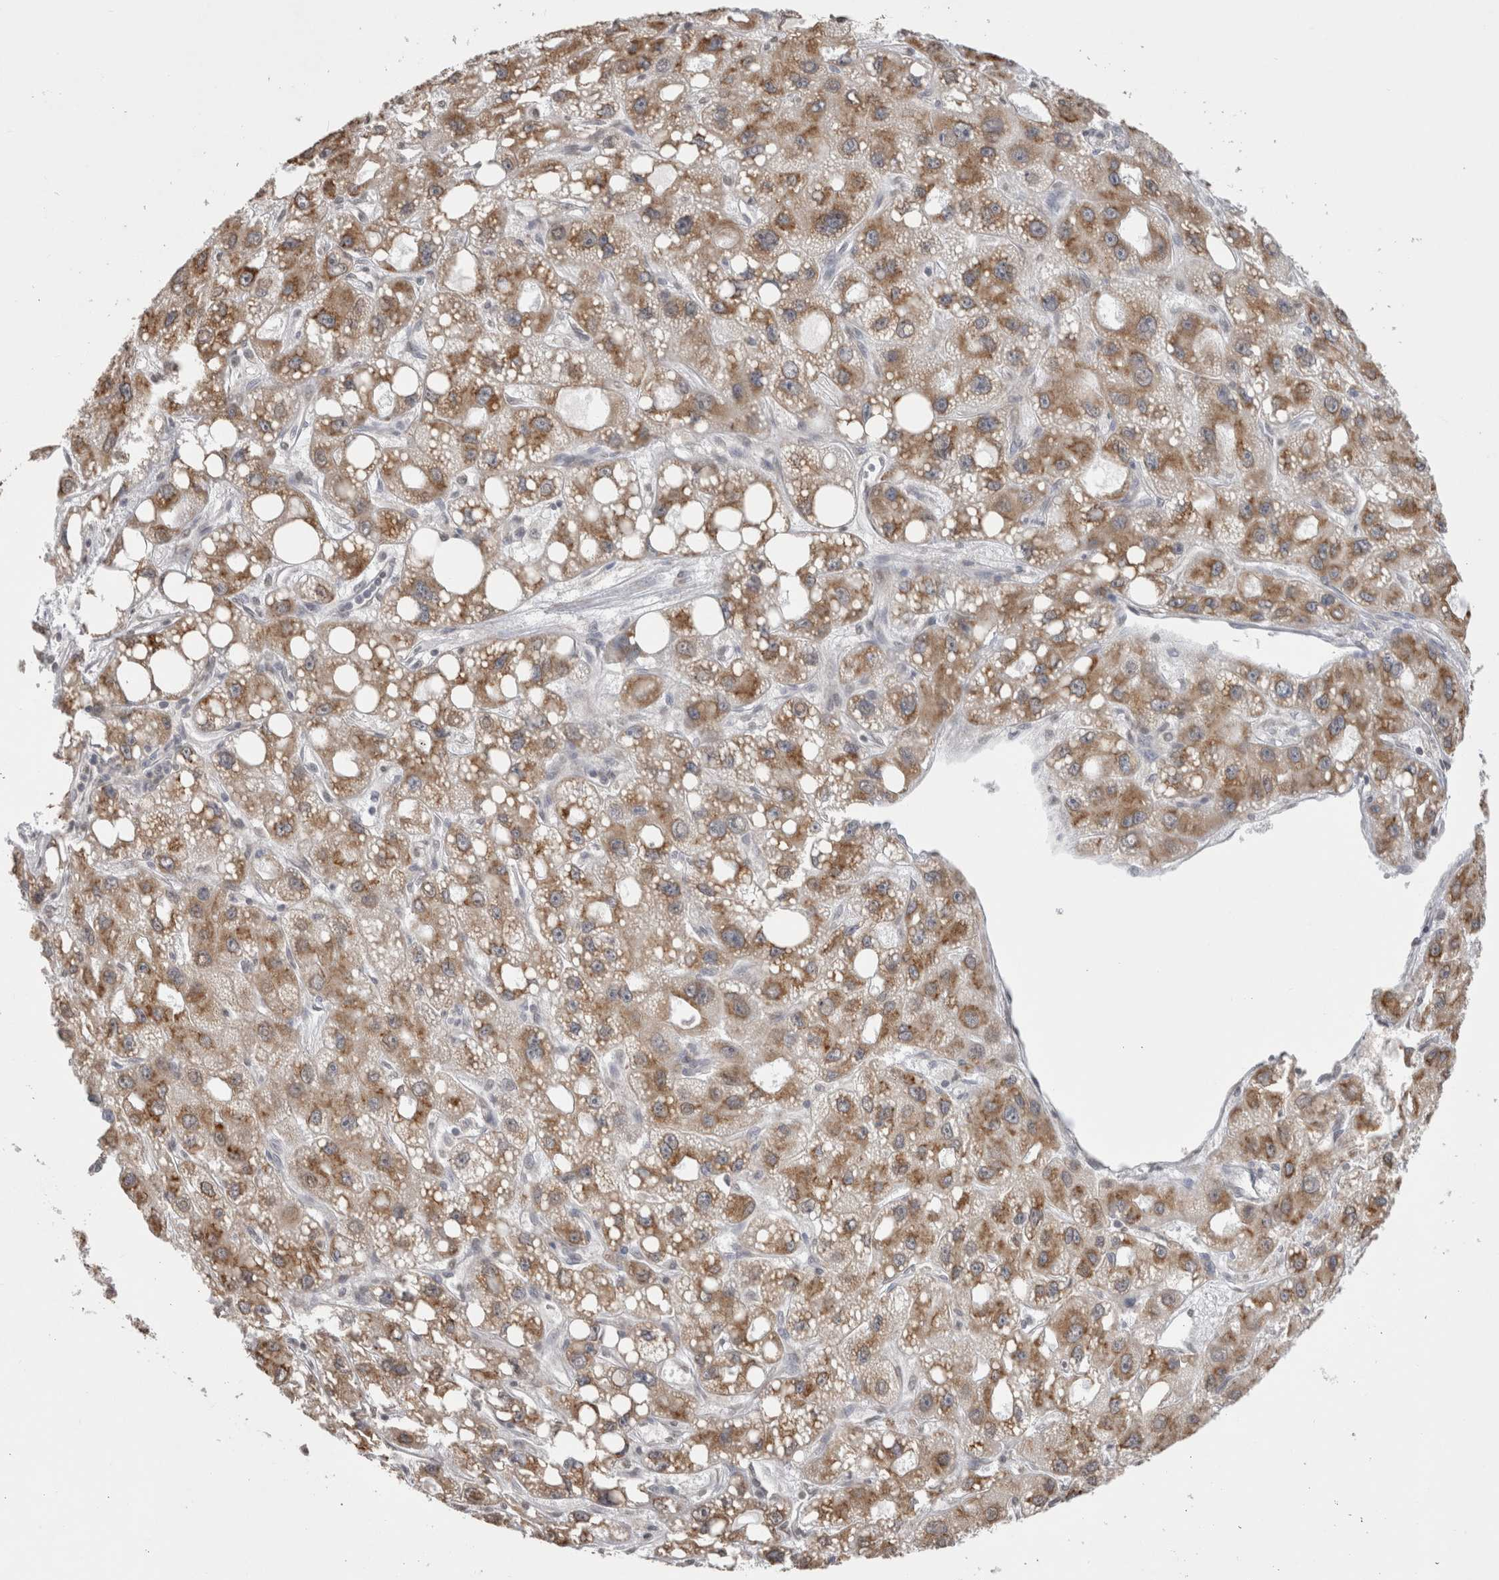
{"staining": {"intensity": "moderate", "quantity": ">75%", "location": "cytoplasmic/membranous"}, "tissue": "liver cancer", "cell_type": "Tumor cells", "image_type": "cancer", "snomed": [{"axis": "morphology", "description": "Carcinoma, Hepatocellular, NOS"}, {"axis": "topography", "description": "Liver"}], "caption": "Protein staining reveals moderate cytoplasmic/membranous positivity in about >75% of tumor cells in liver cancer (hepatocellular carcinoma). Using DAB (brown) and hematoxylin (blue) stains, captured at high magnification using brightfield microscopy.", "gene": "NOMO1", "patient": {"sex": "male", "age": 55}}